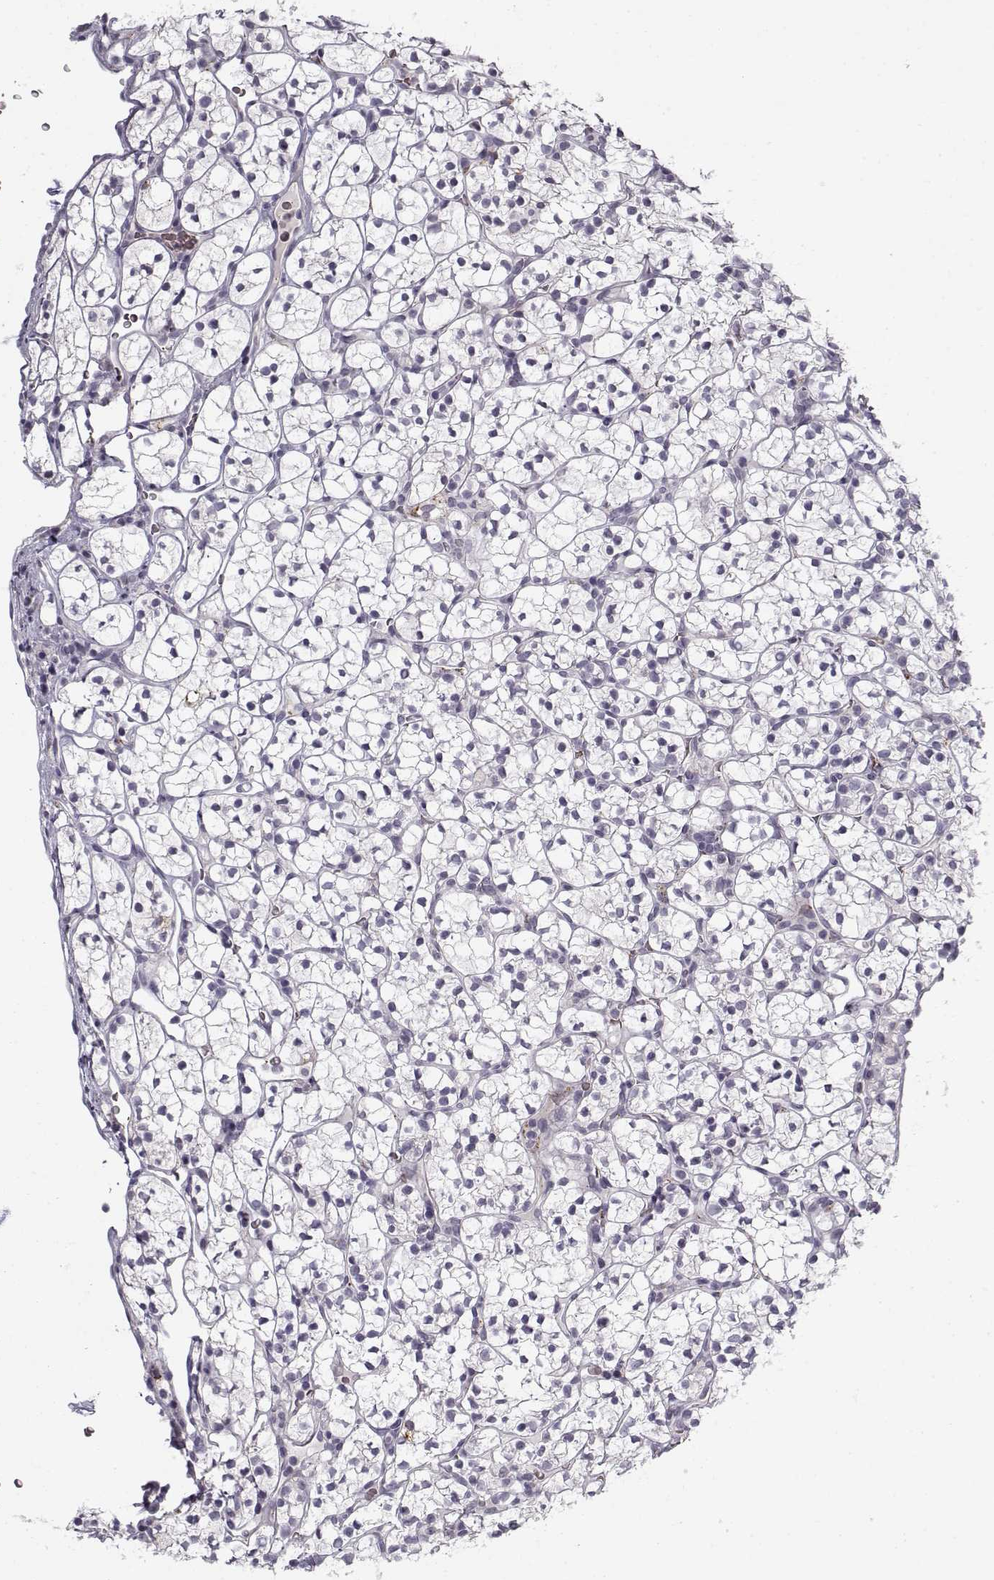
{"staining": {"intensity": "negative", "quantity": "none", "location": "none"}, "tissue": "renal cancer", "cell_type": "Tumor cells", "image_type": "cancer", "snomed": [{"axis": "morphology", "description": "Adenocarcinoma, NOS"}, {"axis": "topography", "description": "Kidney"}], "caption": "IHC micrograph of neoplastic tissue: human renal cancer (adenocarcinoma) stained with DAB exhibits no significant protein staining in tumor cells.", "gene": "SNCA", "patient": {"sex": "female", "age": 89}}